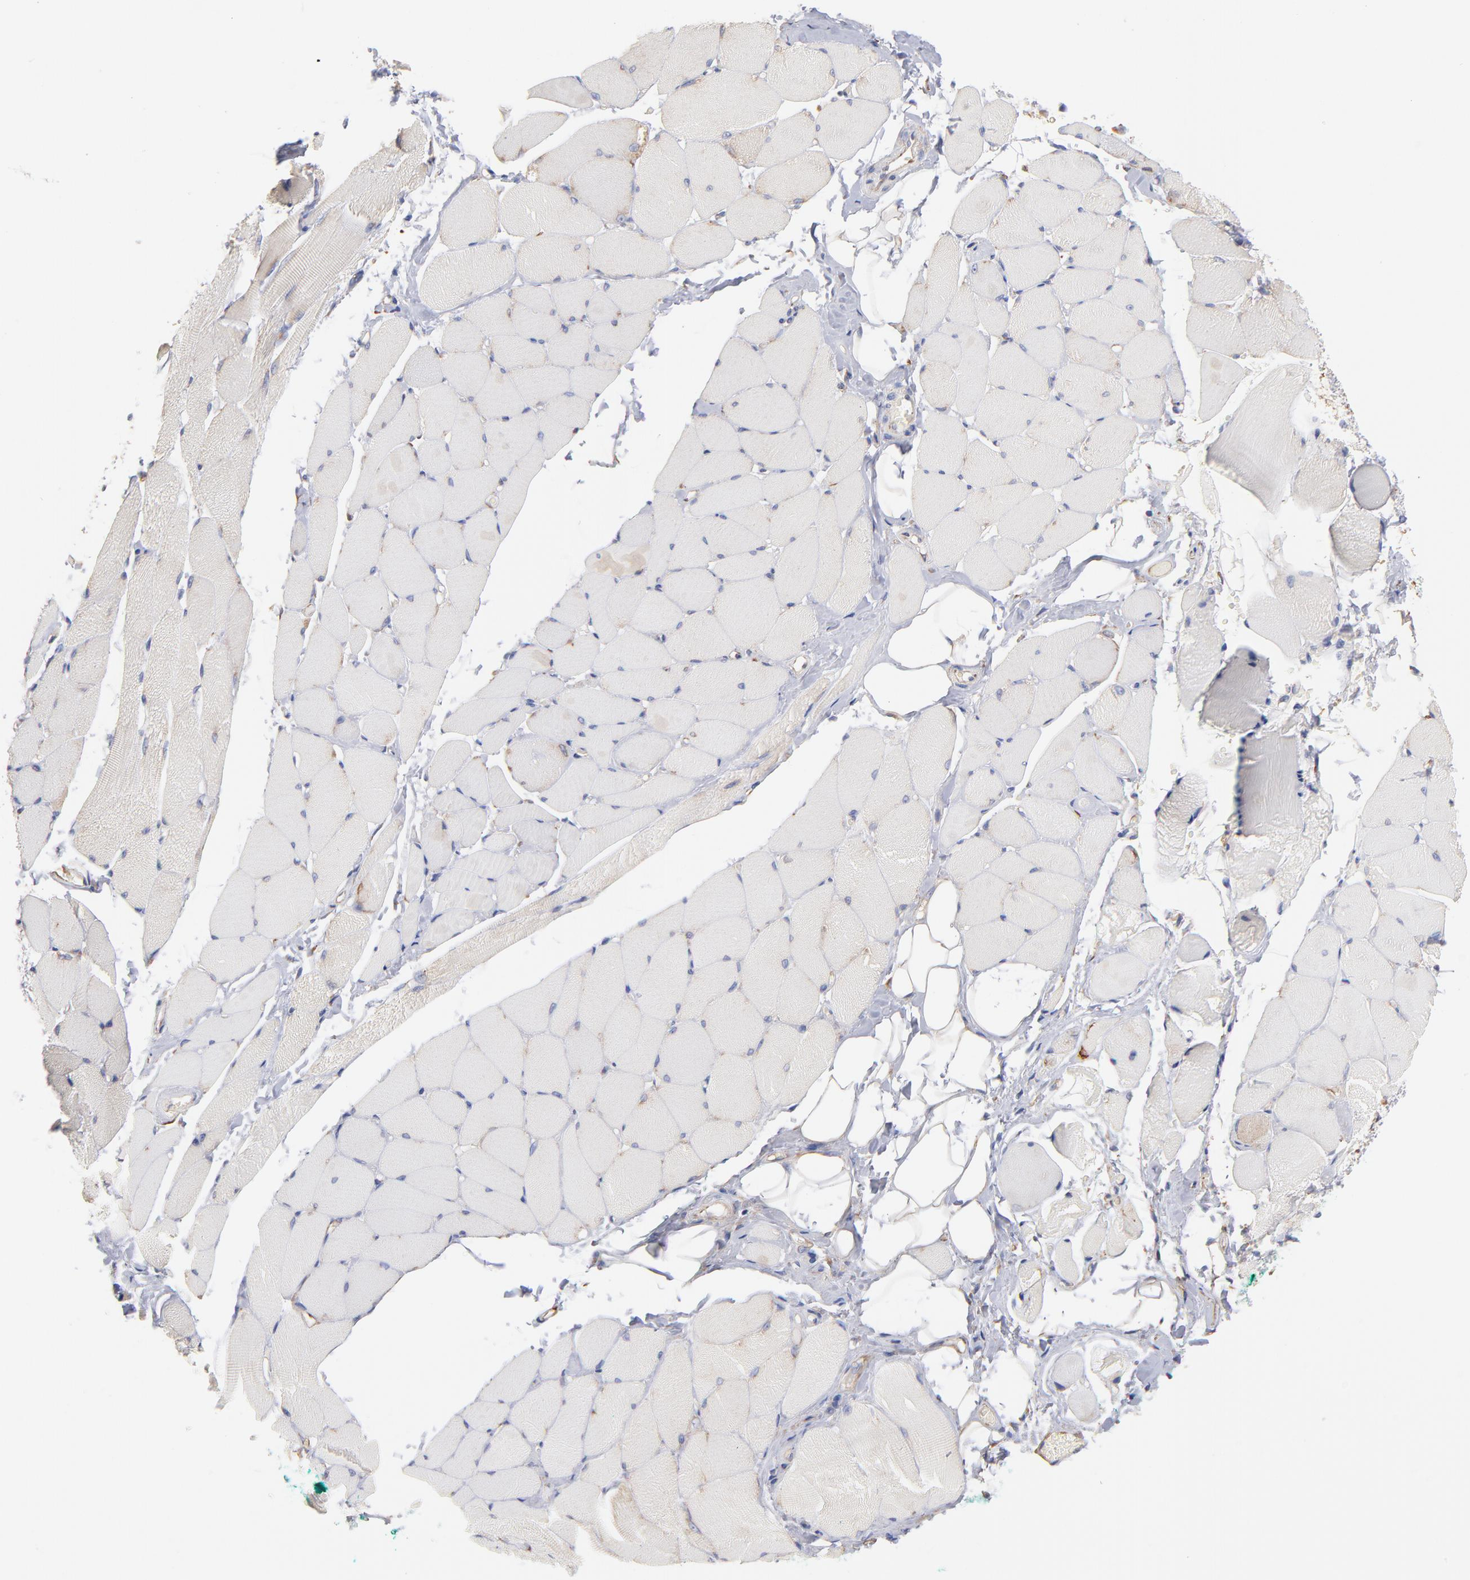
{"staining": {"intensity": "negative", "quantity": "none", "location": "none"}, "tissue": "skeletal muscle", "cell_type": "Myocytes", "image_type": "normal", "snomed": [{"axis": "morphology", "description": "Normal tissue, NOS"}, {"axis": "topography", "description": "Skeletal muscle"}, {"axis": "topography", "description": "Peripheral nerve tissue"}], "caption": "This is an IHC photomicrograph of unremarkable skeletal muscle. There is no expression in myocytes.", "gene": "RPL9", "patient": {"sex": "female", "age": 84}}